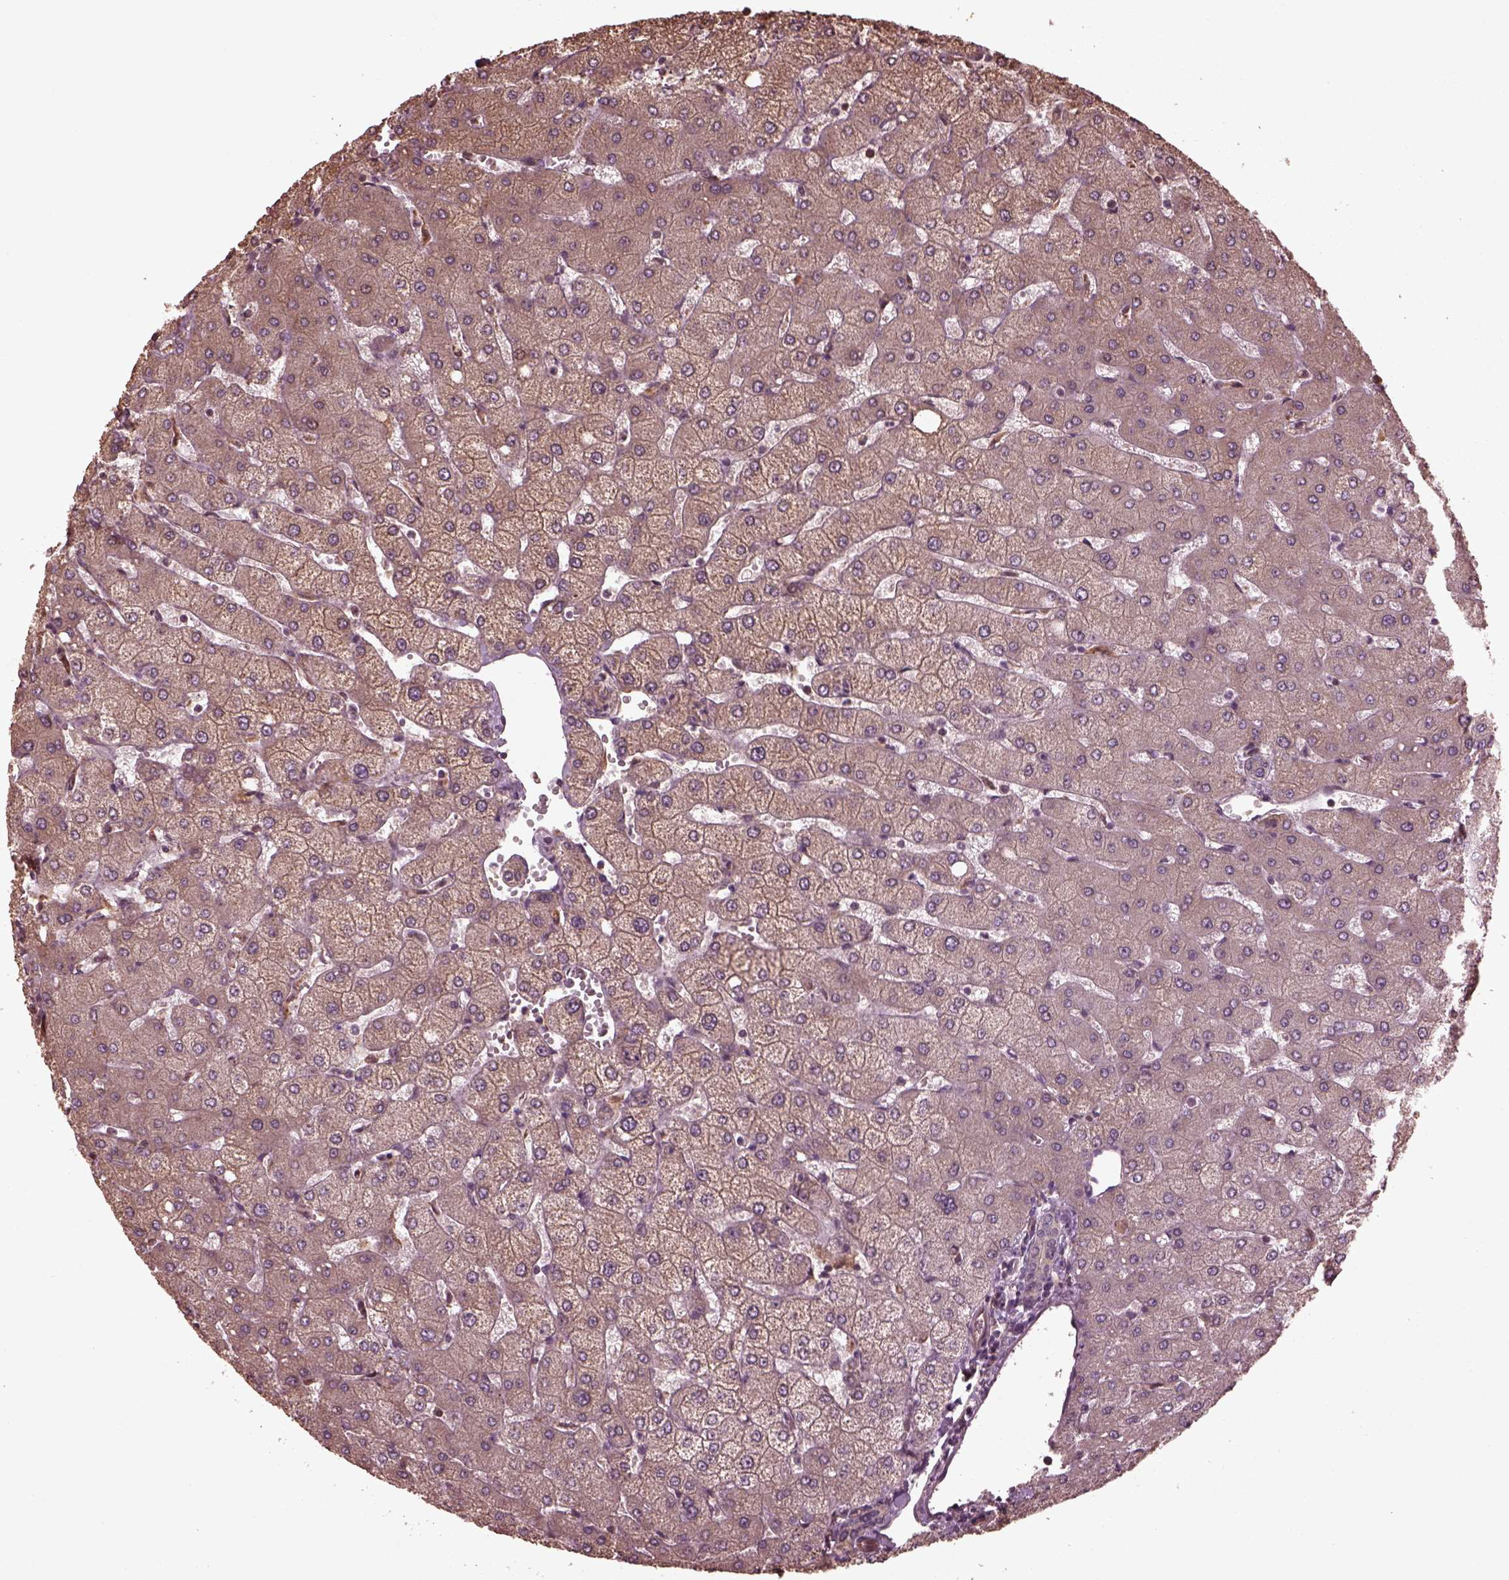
{"staining": {"intensity": "negative", "quantity": "none", "location": "none"}, "tissue": "liver", "cell_type": "Cholangiocytes", "image_type": "normal", "snomed": [{"axis": "morphology", "description": "Normal tissue, NOS"}, {"axis": "topography", "description": "Liver"}], "caption": "DAB (3,3'-diaminobenzidine) immunohistochemical staining of normal human liver exhibits no significant expression in cholangiocytes.", "gene": "GTPBP1", "patient": {"sex": "female", "age": 54}}